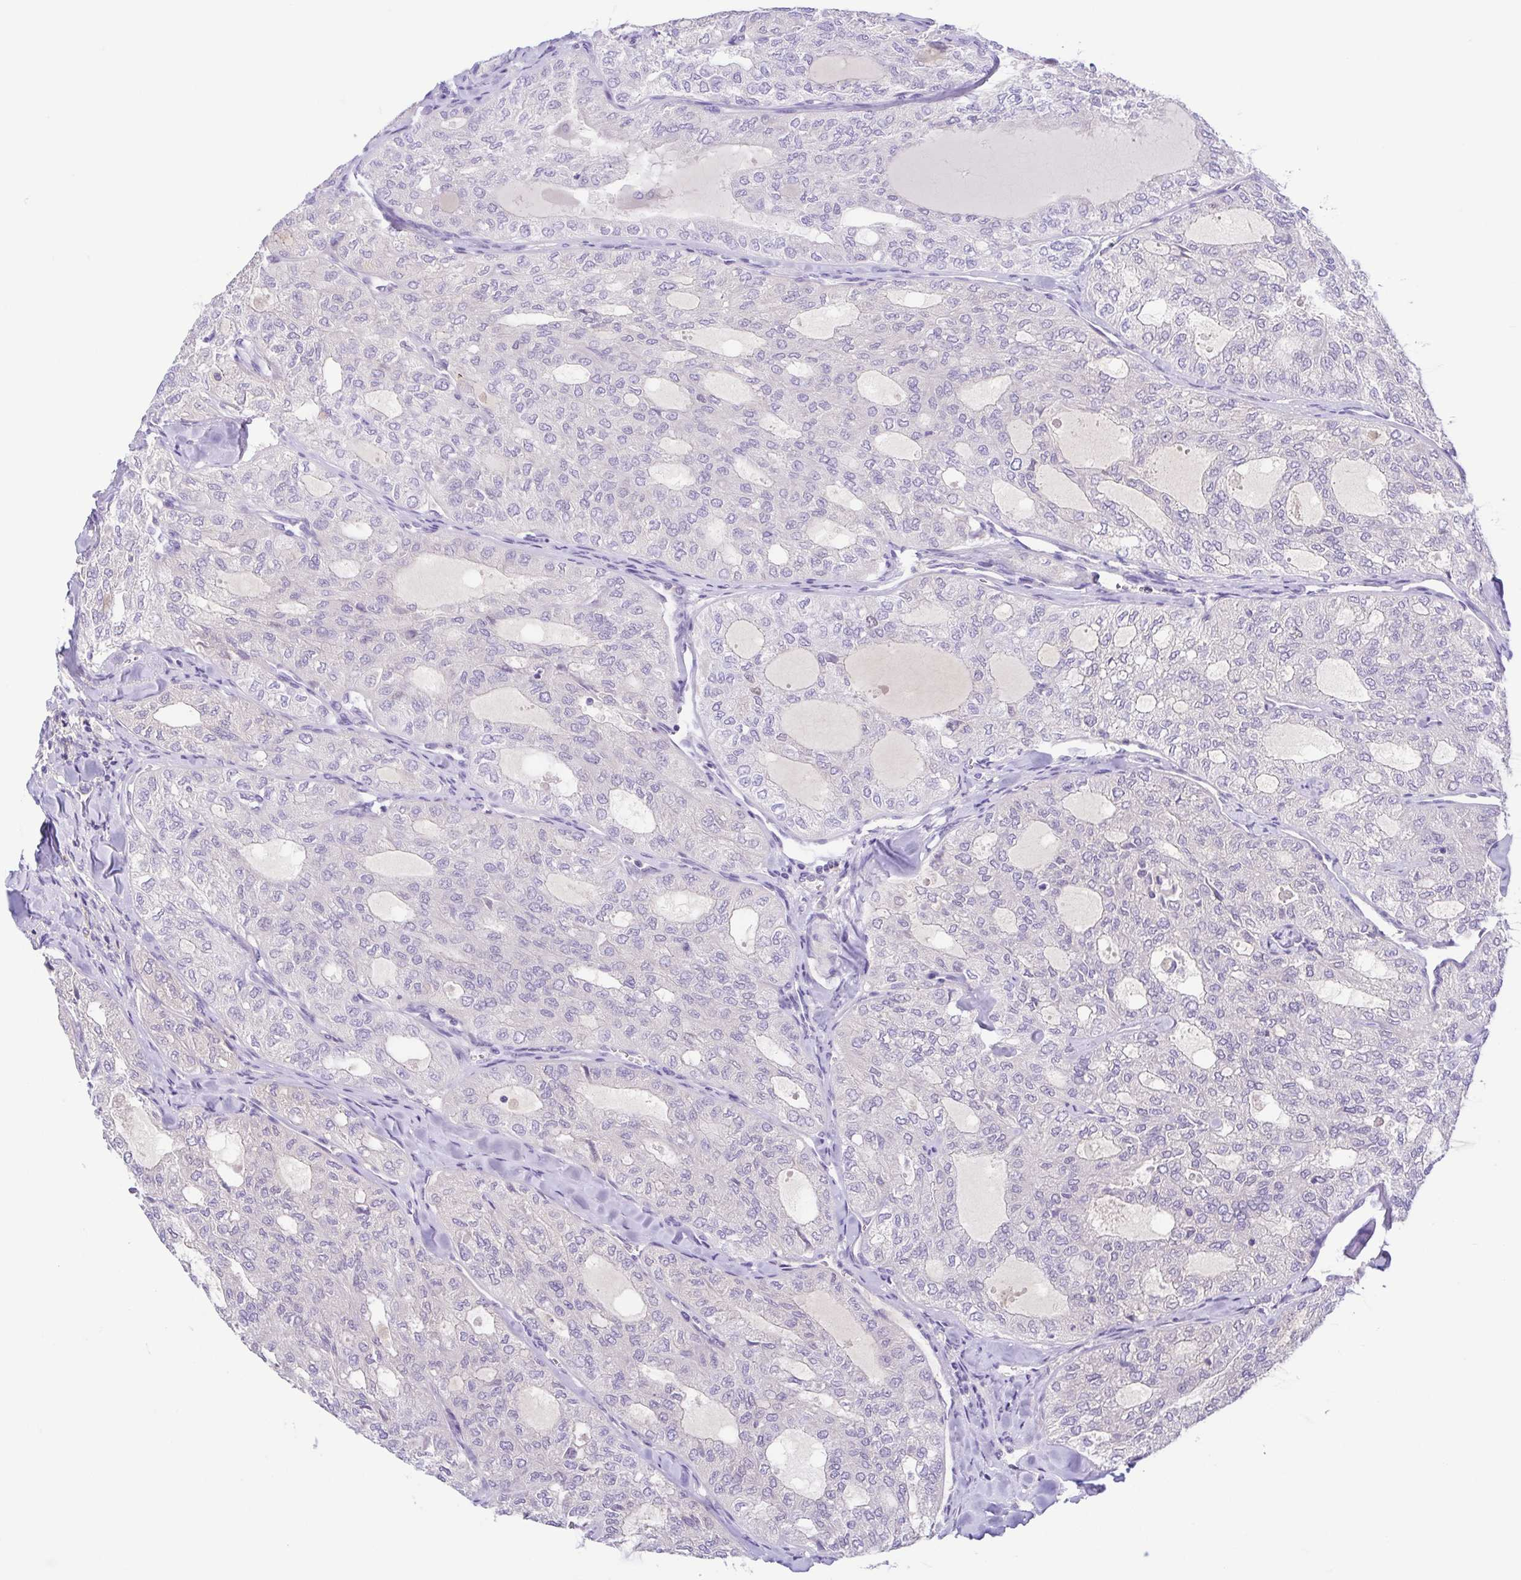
{"staining": {"intensity": "negative", "quantity": "none", "location": "none"}, "tissue": "thyroid cancer", "cell_type": "Tumor cells", "image_type": "cancer", "snomed": [{"axis": "morphology", "description": "Follicular adenoma carcinoma, NOS"}, {"axis": "topography", "description": "Thyroid gland"}], "caption": "An immunohistochemistry image of thyroid follicular adenoma carcinoma is shown. There is no staining in tumor cells of thyroid follicular adenoma carcinoma.", "gene": "A1BG", "patient": {"sex": "male", "age": 75}}